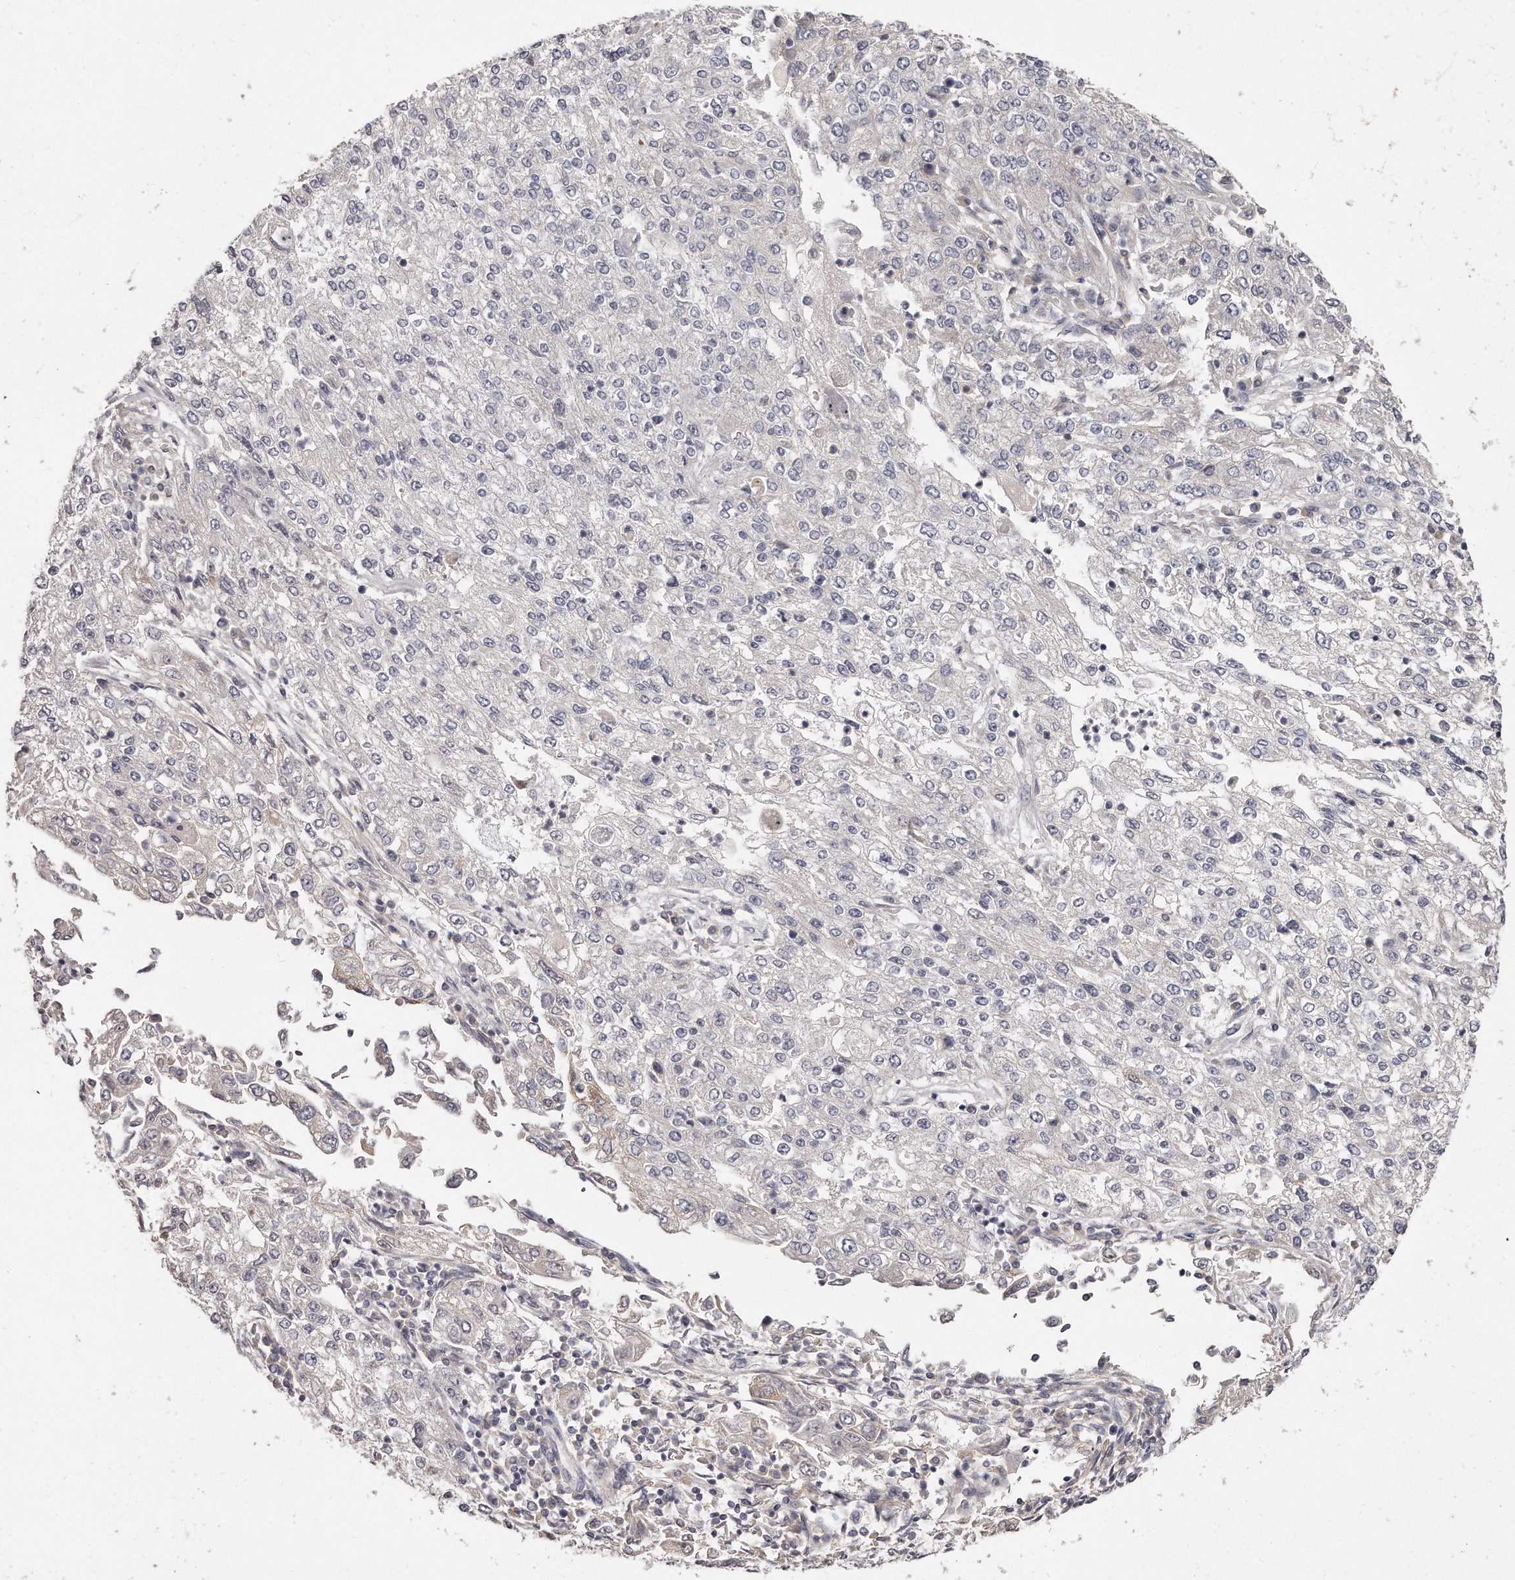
{"staining": {"intensity": "negative", "quantity": "none", "location": "none"}, "tissue": "endometrial cancer", "cell_type": "Tumor cells", "image_type": "cancer", "snomed": [{"axis": "morphology", "description": "Adenocarcinoma, NOS"}, {"axis": "topography", "description": "Endometrium"}], "caption": "An image of endometrial cancer stained for a protein reveals no brown staining in tumor cells. (DAB (3,3'-diaminobenzidine) IHC visualized using brightfield microscopy, high magnification).", "gene": "TTLL4", "patient": {"sex": "female", "age": 49}}